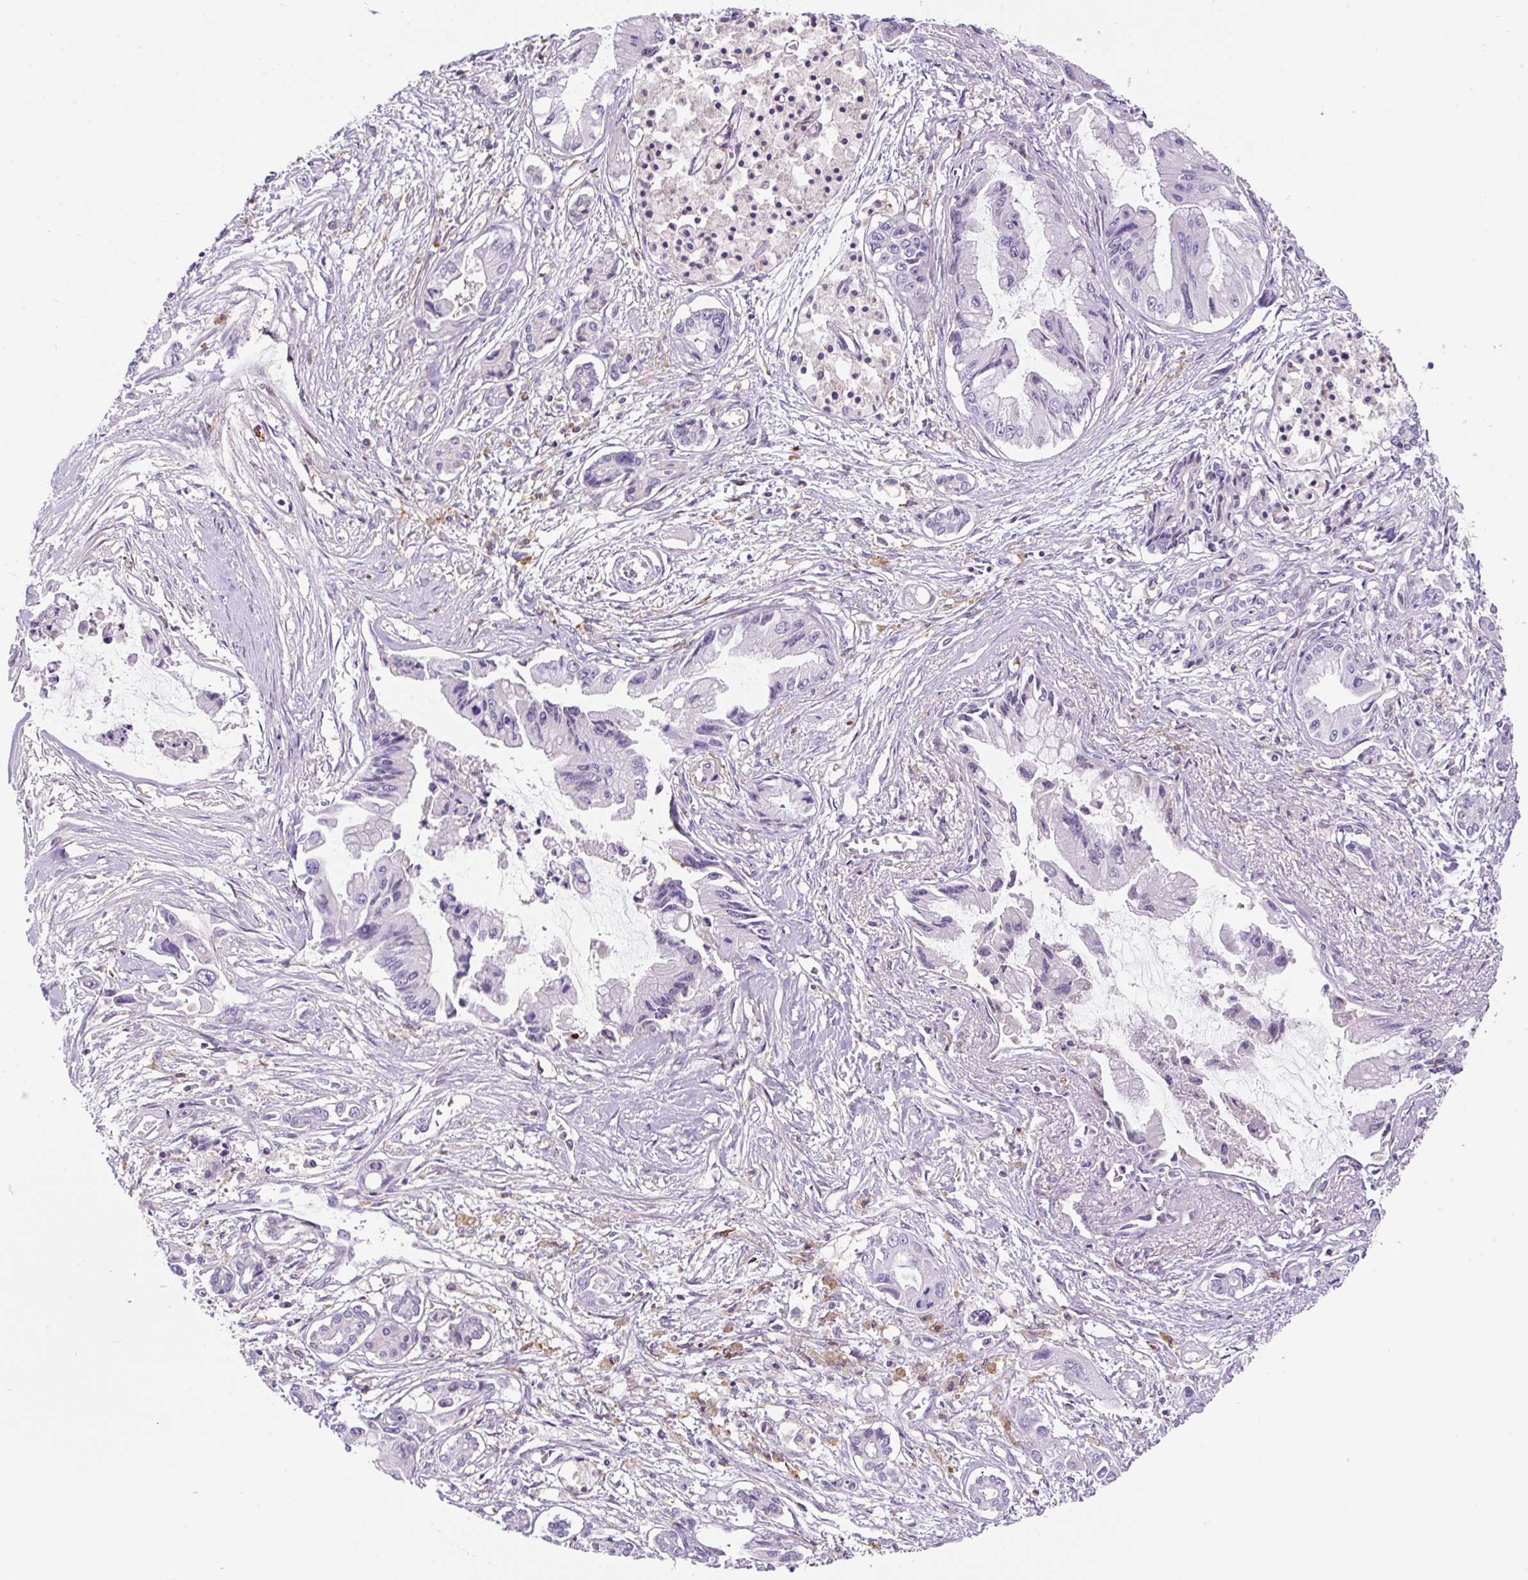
{"staining": {"intensity": "negative", "quantity": "none", "location": "none"}, "tissue": "pancreatic cancer", "cell_type": "Tumor cells", "image_type": "cancer", "snomed": [{"axis": "morphology", "description": "Adenocarcinoma, NOS"}, {"axis": "topography", "description": "Pancreas"}], "caption": "This is a image of IHC staining of pancreatic cancer, which shows no staining in tumor cells. (DAB (3,3'-diaminobenzidine) immunohistochemistry (IHC) with hematoxylin counter stain).", "gene": "TDRD15", "patient": {"sex": "male", "age": 84}}